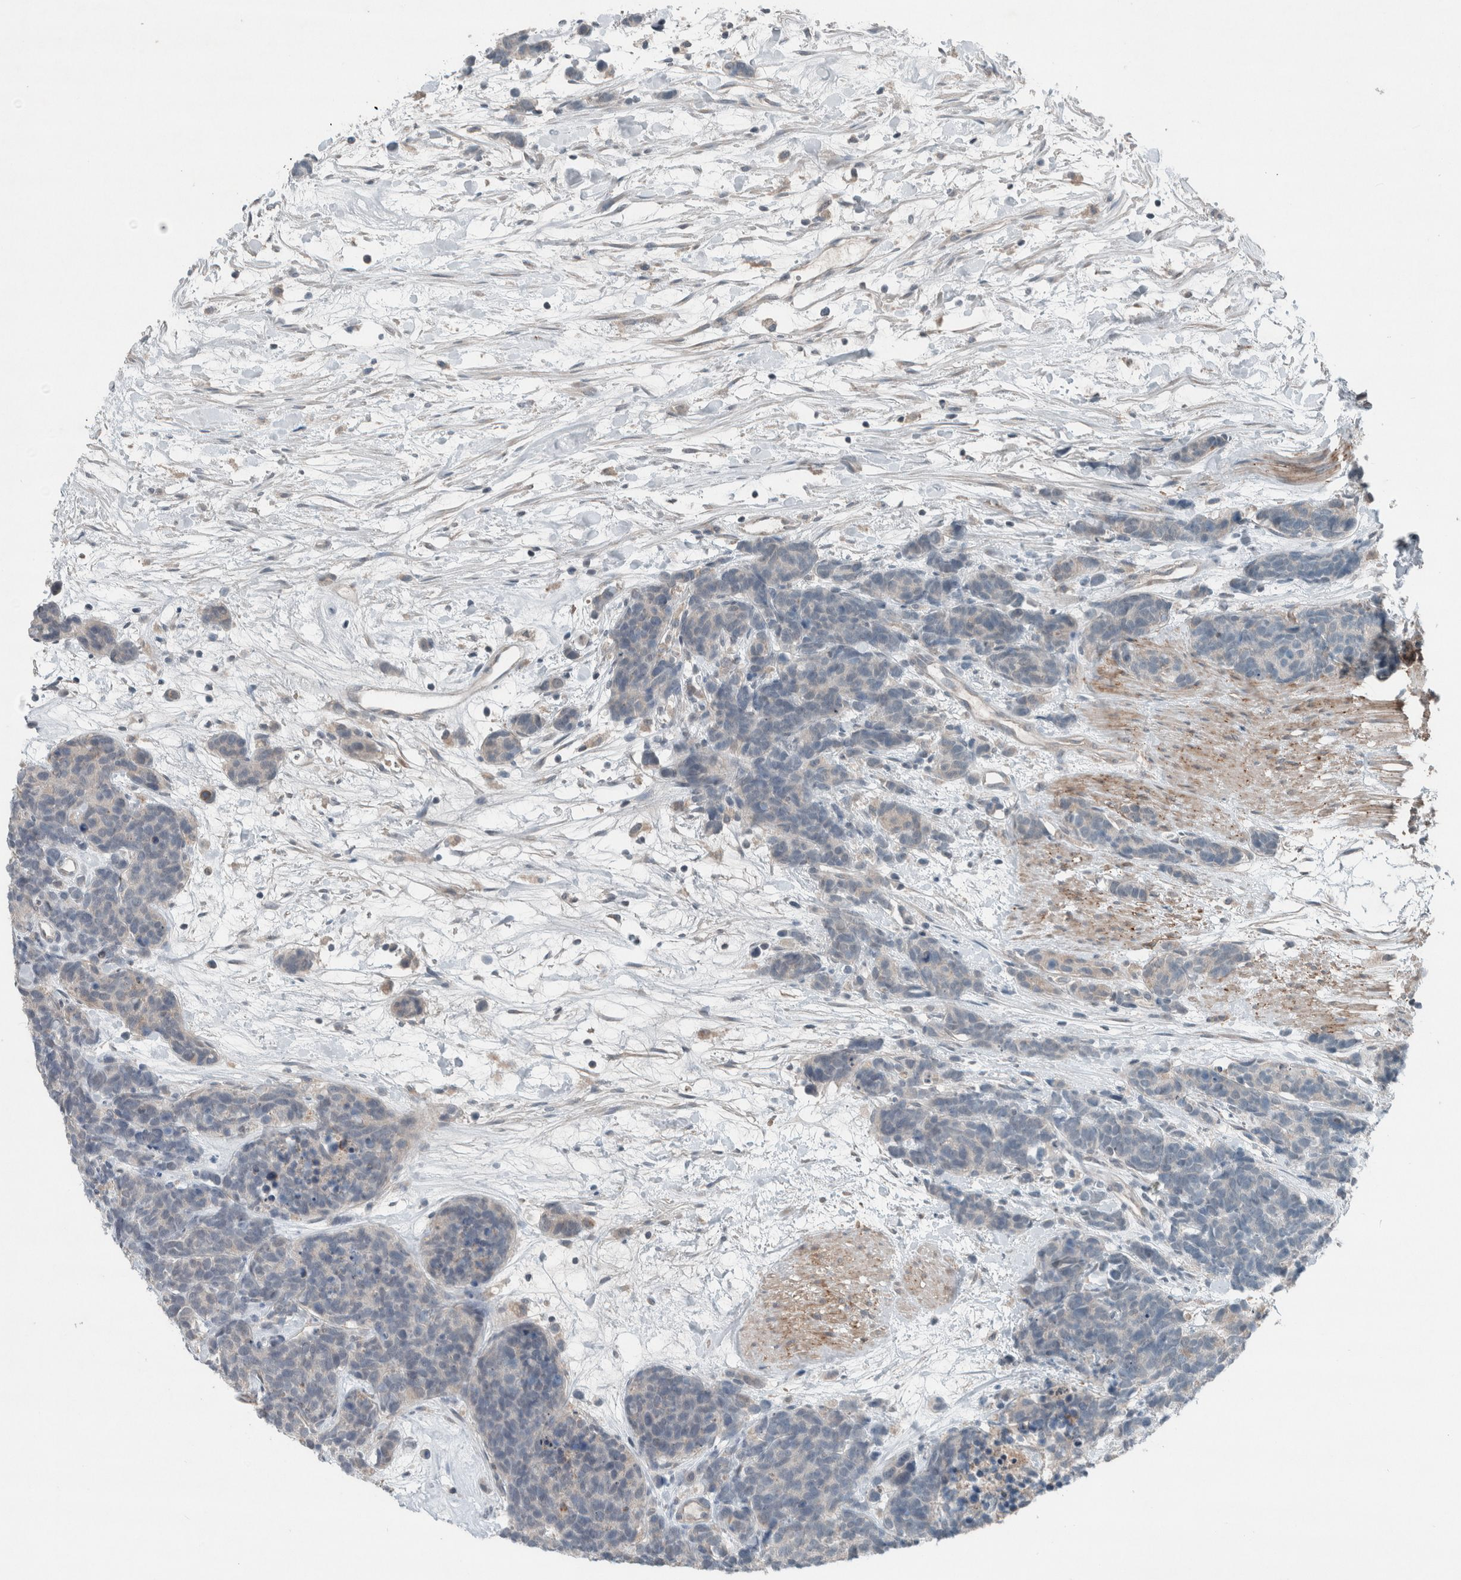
{"staining": {"intensity": "negative", "quantity": "none", "location": "none"}, "tissue": "carcinoid", "cell_type": "Tumor cells", "image_type": "cancer", "snomed": [{"axis": "morphology", "description": "Carcinoma, NOS"}, {"axis": "morphology", "description": "Carcinoid, malignant, NOS"}, {"axis": "topography", "description": "Urinary bladder"}], "caption": "An IHC photomicrograph of carcinoma is shown. There is no staining in tumor cells of carcinoma.", "gene": "JADE2", "patient": {"sex": "male", "age": 57}}